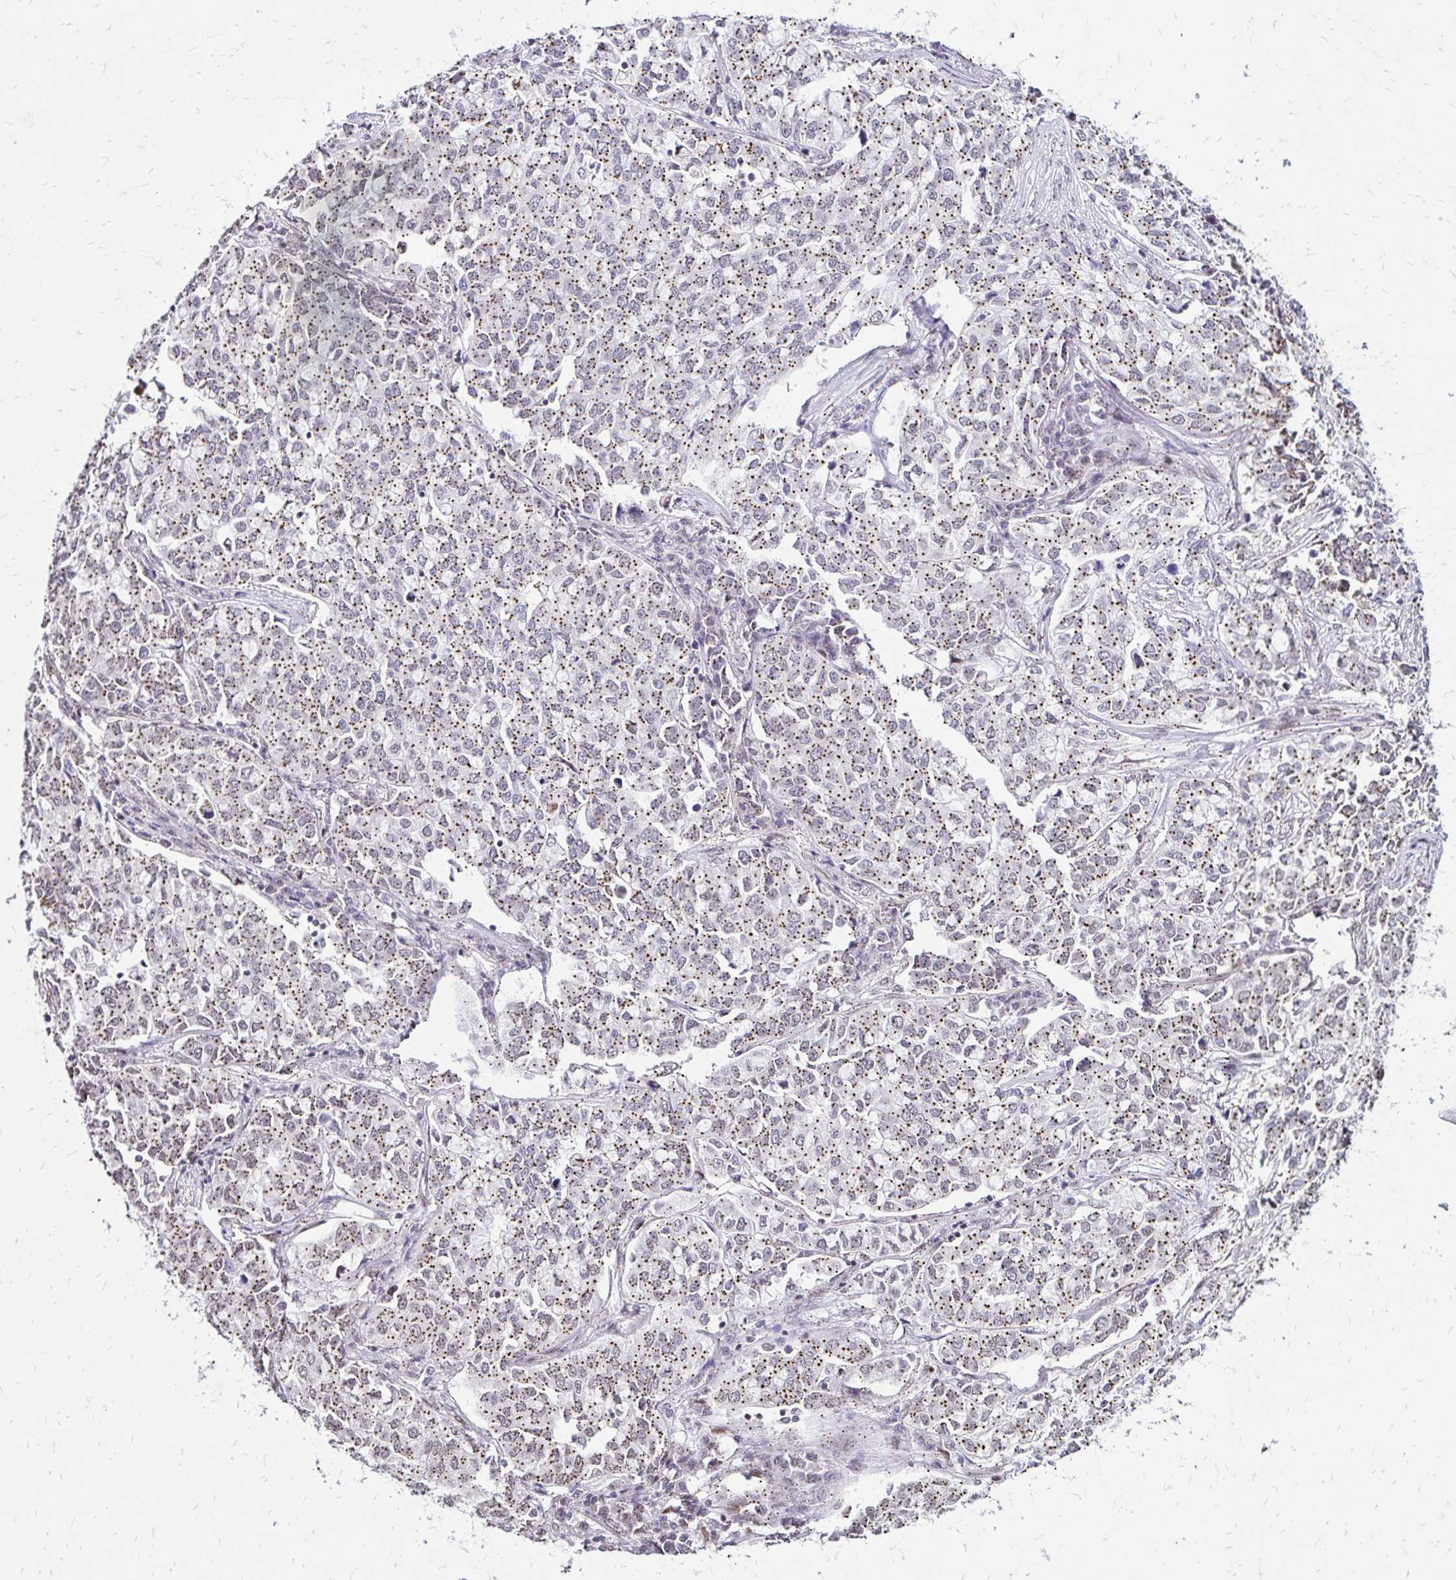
{"staining": {"intensity": "moderate", "quantity": ">75%", "location": "cytoplasmic/membranous"}, "tissue": "lung cancer", "cell_type": "Tumor cells", "image_type": "cancer", "snomed": [{"axis": "morphology", "description": "Adenocarcinoma, NOS"}, {"axis": "morphology", "description": "Adenocarcinoma, metastatic, NOS"}, {"axis": "topography", "description": "Lymph node"}, {"axis": "topography", "description": "Lung"}], "caption": "Immunohistochemistry (IHC) of lung adenocarcinoma shows medium levels of moderate cytoplasmic/membranous expression in about >75% of tumor cells. Using DAB (3,3'-diaminobenzidine) (brown) and hematoxylin (blue) stains, captured at high magnification using brightfield microscopy.", "gene": "TOB1", "patient": {"sex": "female", "age": 65}}